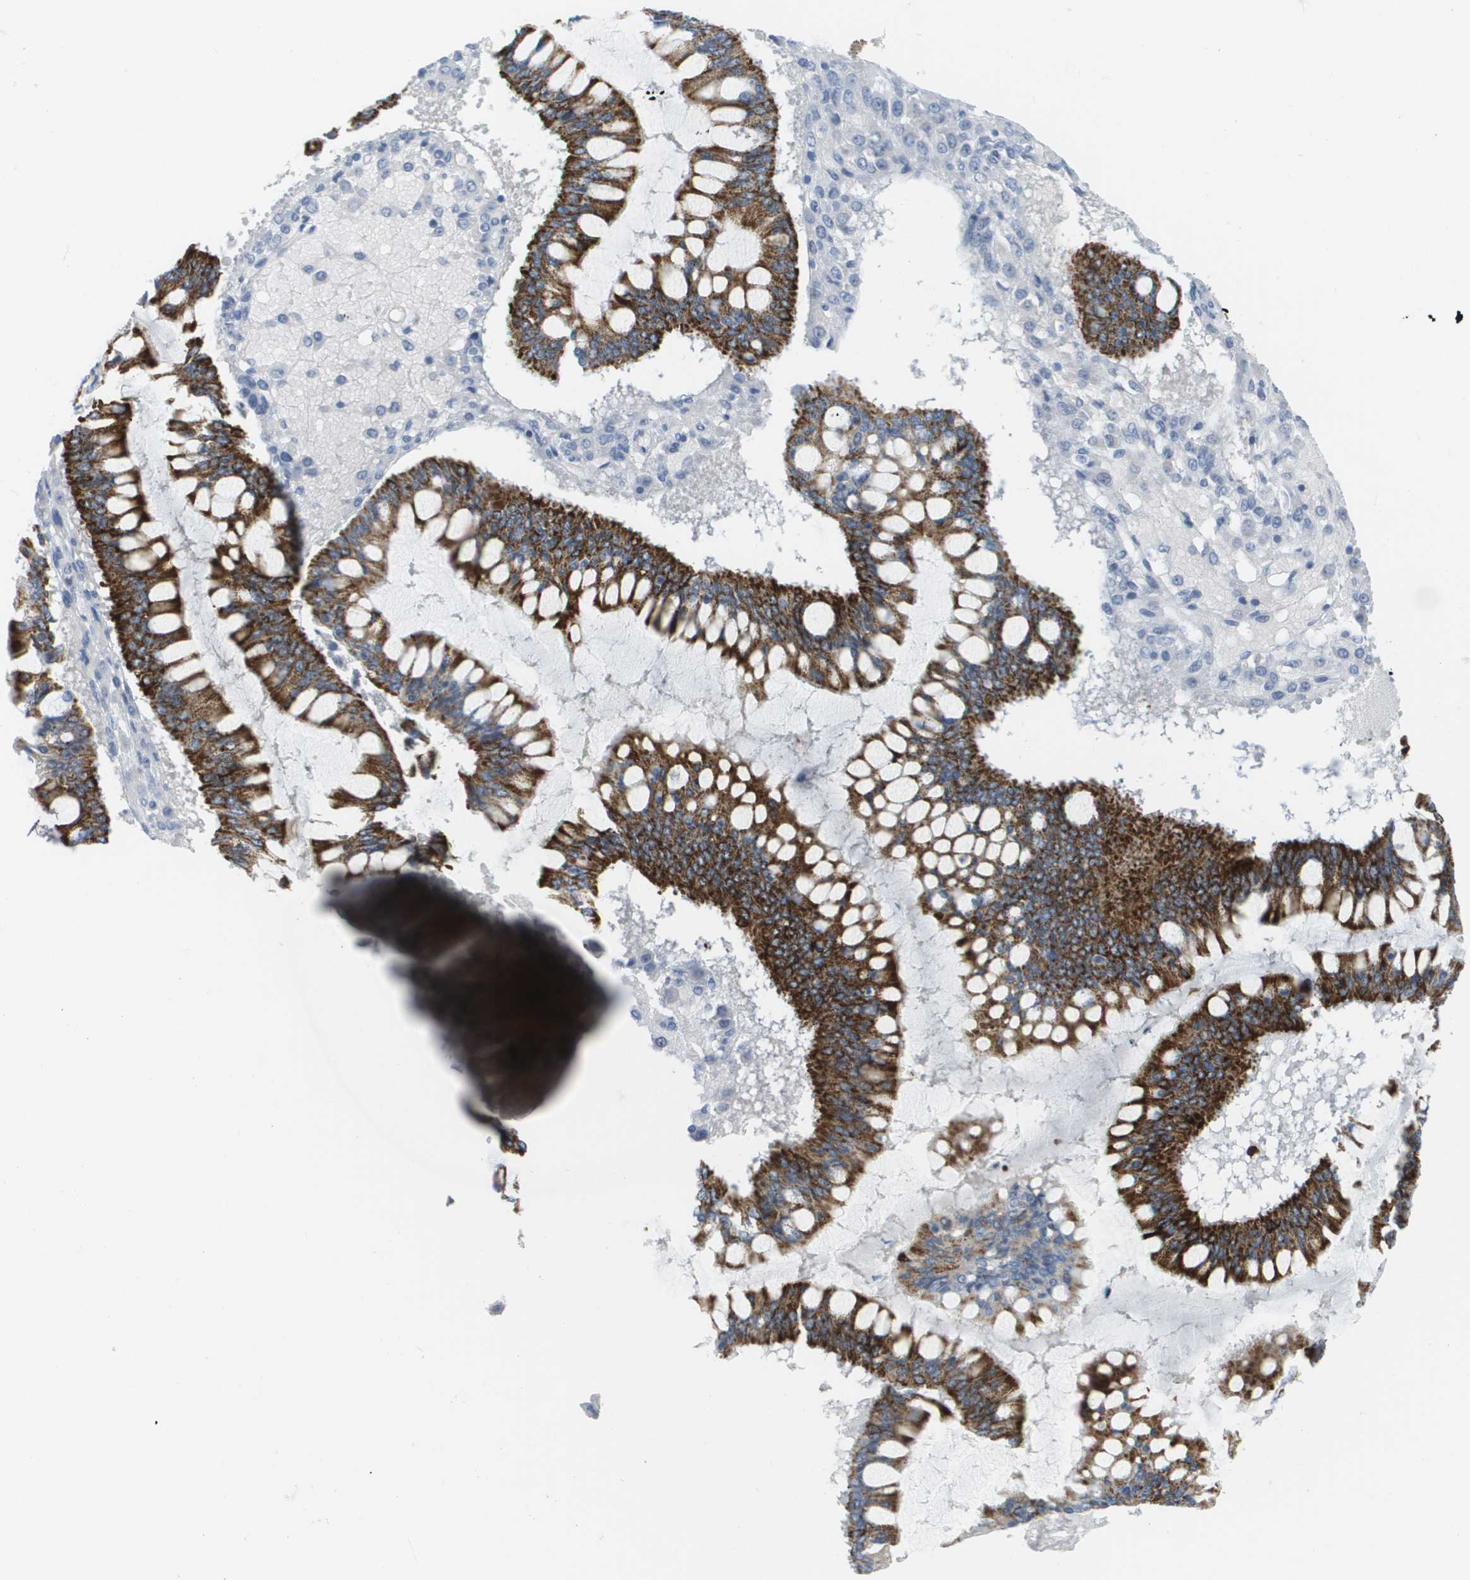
{"staining": {"intensity": "strong", "quantity": ">75%", "location": "cytoplasmic/membranous"}, "tissue": "ovarian cancer", "cell_type": "Tumor cells", "image_type": "cancer", "snomed": [{"axis": "morphology", "description": "Cystadenocarcinoma, mucinous, NOS"}, {"axis": "topography", "description": "Ovary"}], "caption": "Ovarian mucinous cystadenocarcinoma stained with a brown dye reveals strong cytoplasmic/membranous positive staining in about >75% of tumor cells.", "gene": "PDE4A", "patient": {"sex": "female", "age": 73}}